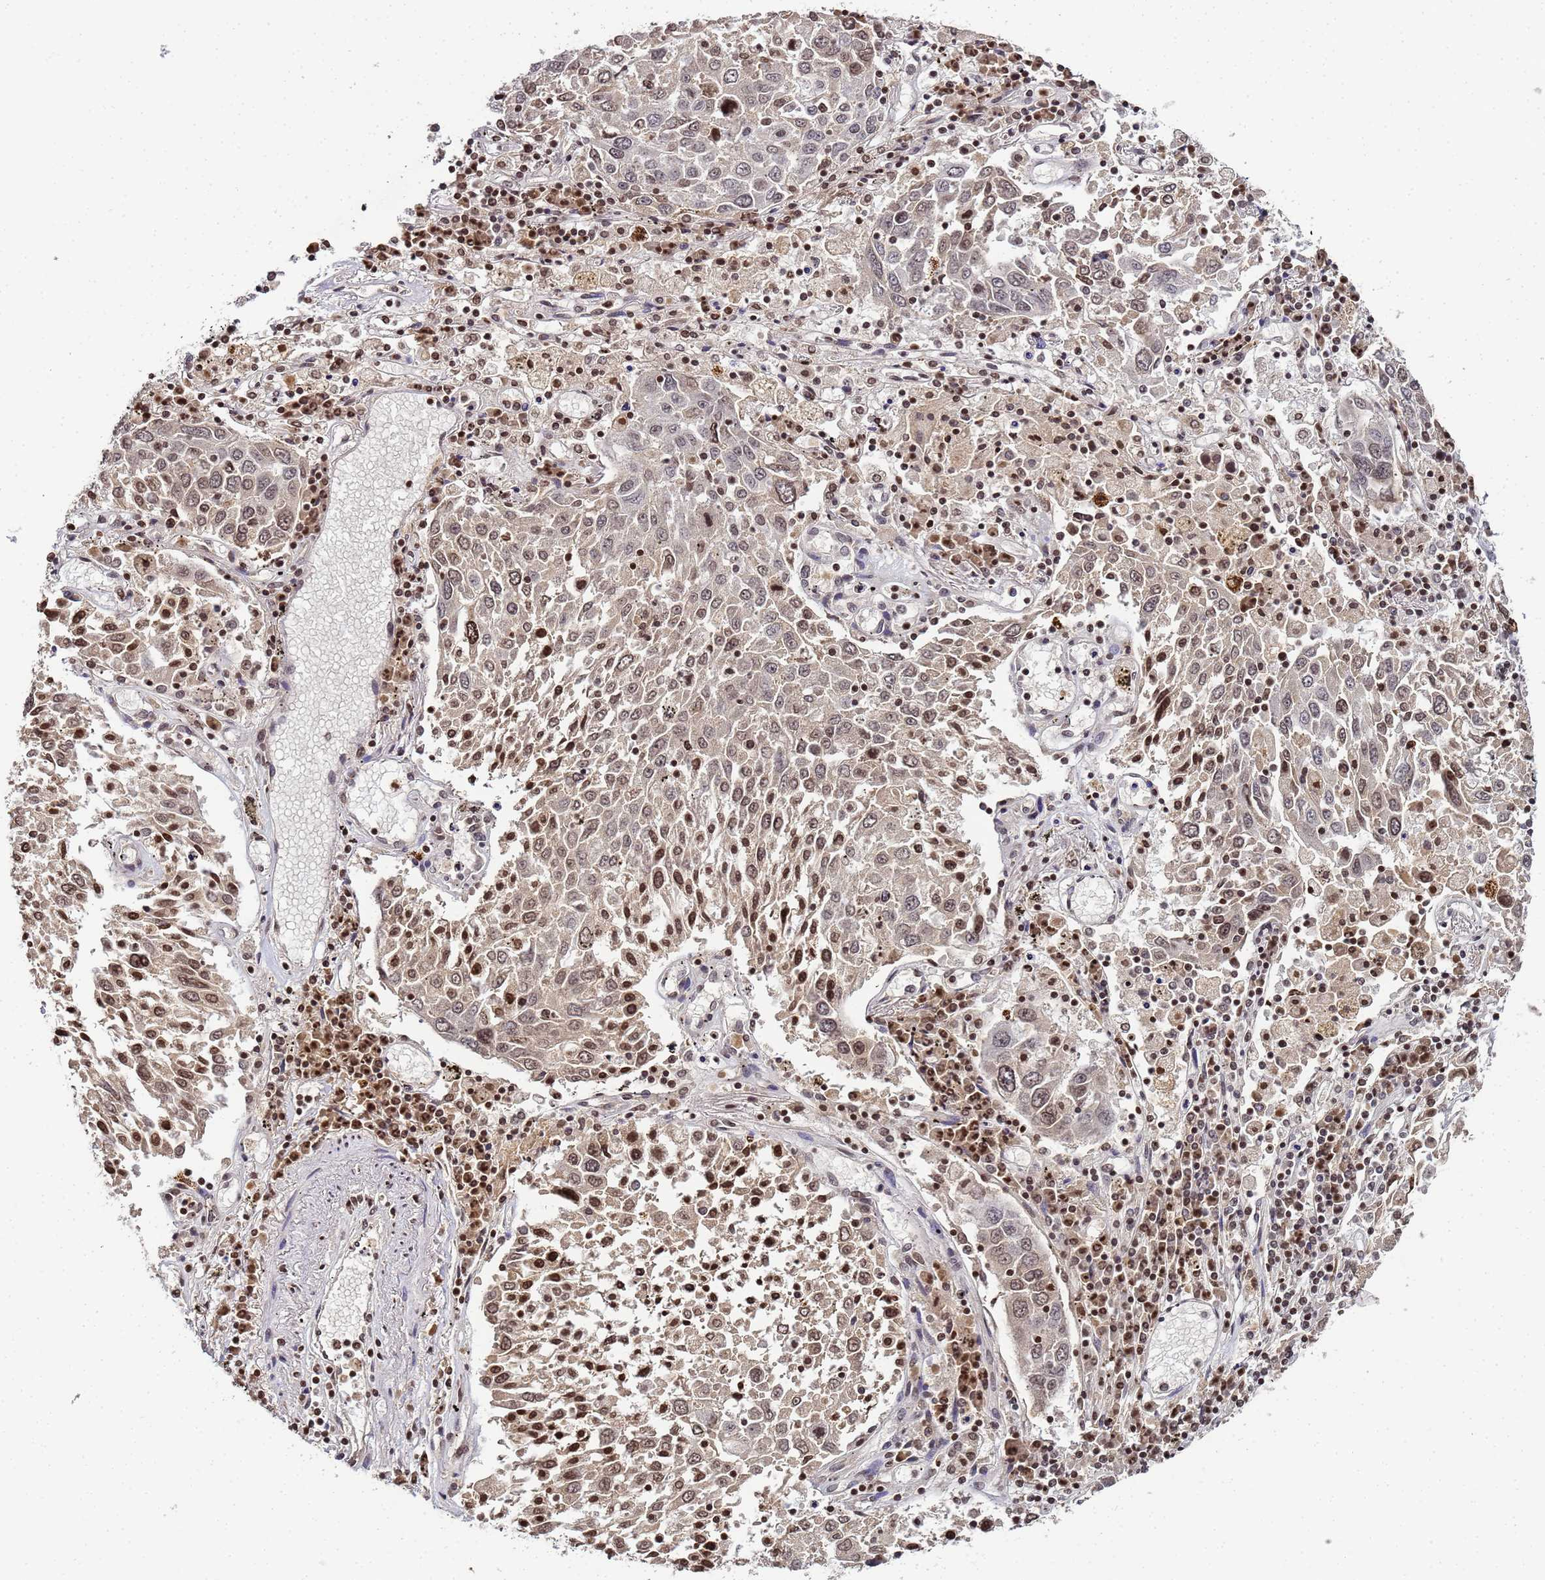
{"staining": {"intensity": "weak", "quantity": ">75%", "location": "cytoplasmic/membranous,nuclear"}, "tissue": "lung cancer", "cell_type": "Tumor cells", "image_type": "cancer", "snomed": [{"axis": "morphology", "description": "Squamous cell carcinoma, NOS"}, {"axis": "topography", "description": "Lung"}], "caption": "Protein analysis of lung cancer (squamous cell carcinoma) tissue displays weak cytoplasmic/membranous and nuclear staining in approximately >75% of tumor cells.", "gene": "FZD4", "patient": {"sex": "male", "age": 65}}